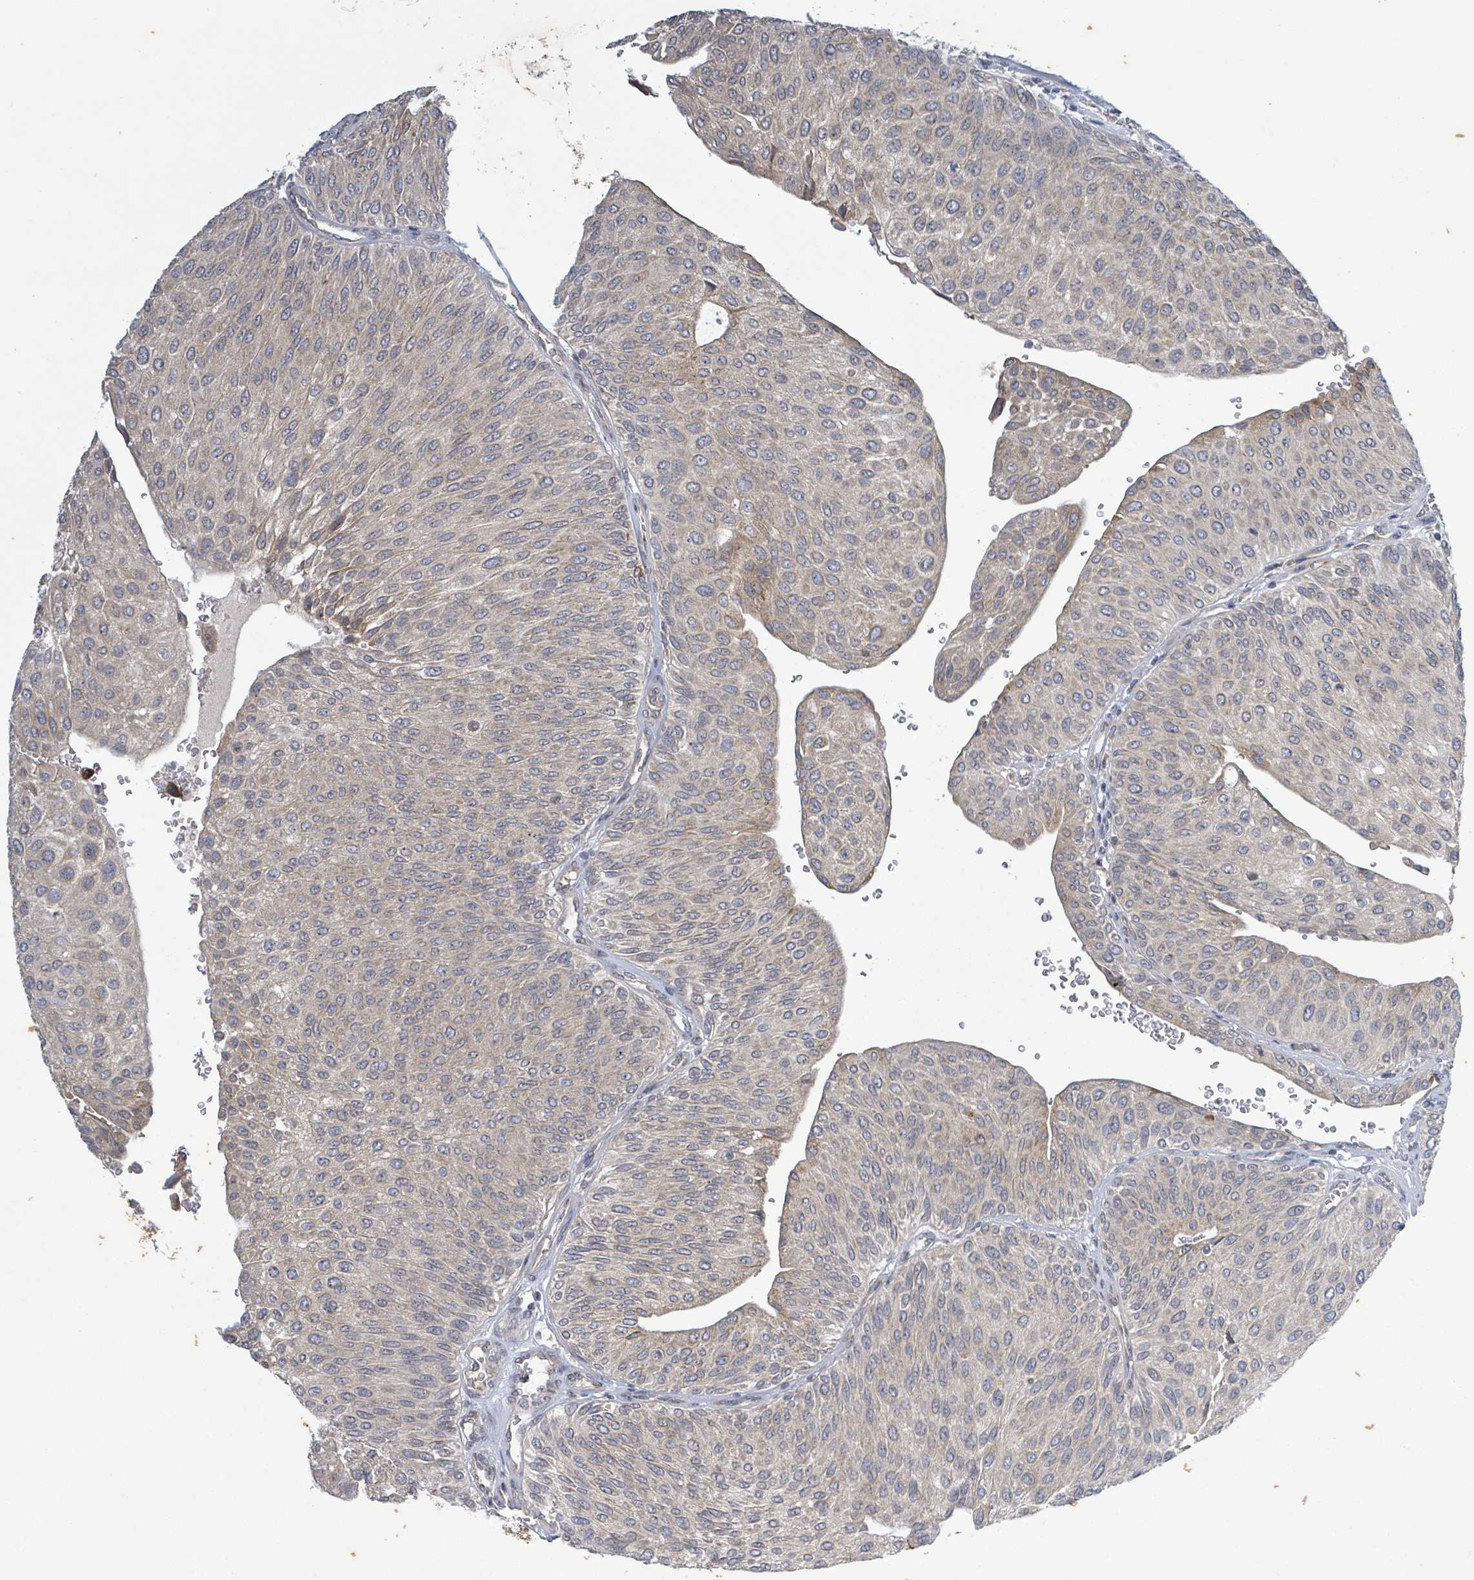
{"staining": {"intensity": "weak", "quantity": "<25%", "location": "cytoplasmic/membranous"}, "tissue": "urothelial cancer", "cell_type": "Tumor cells", "image_type": "cancer", "snomed": [{"axis": "morphology", "description": "Urothelial carcinoma, NOS"}, {"axis": "topography", "description": "Urinary bladder"}], "caption": "An image of transitional cell carcinoma stained for a protein exhibits no brown staining in tumor cells. (Brightfield microscopy of DAB immunohistochemistry at high magnification).", "gene": "ATP13A1", "patient": {"sex": "male", "age": 67}}